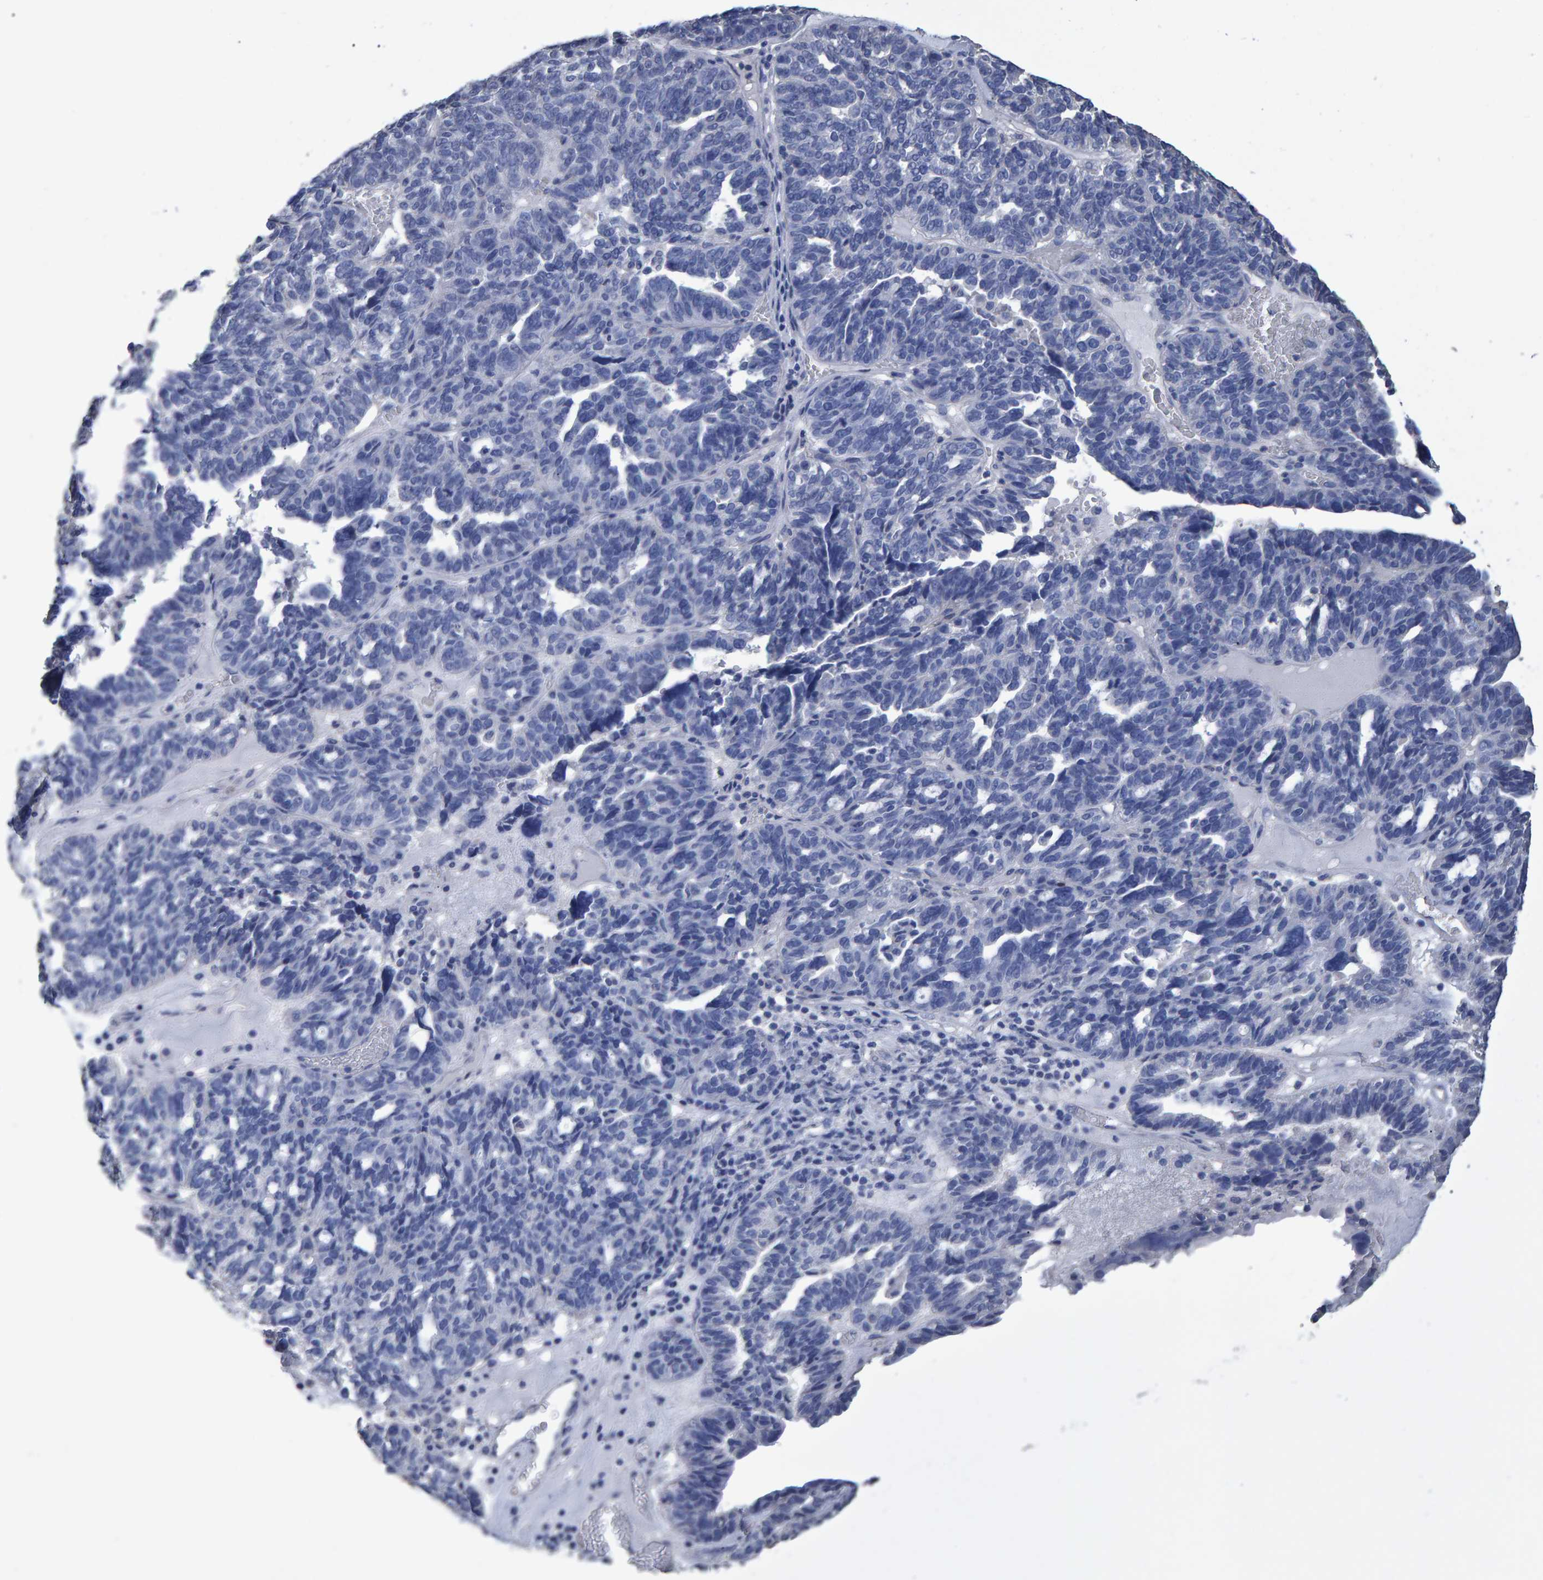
{"staining": {"intensity": "negative", "quantity": "none", "location": "none"}, "tissue": "ovarian cancer", "cell_type": "Tumor cells", "image_type": "cancer", "snomed": [{"axis": "morphology", "description": "Cystadenocarcinoma, serous, NOS"}, {"axis": "topography", "description": "Ovary"}], "caption": "Tumor cells show no significant protein expression in ovarian cancer.", "gene": "HEMGN", "patient": {"sex": "female", "age": 59}}